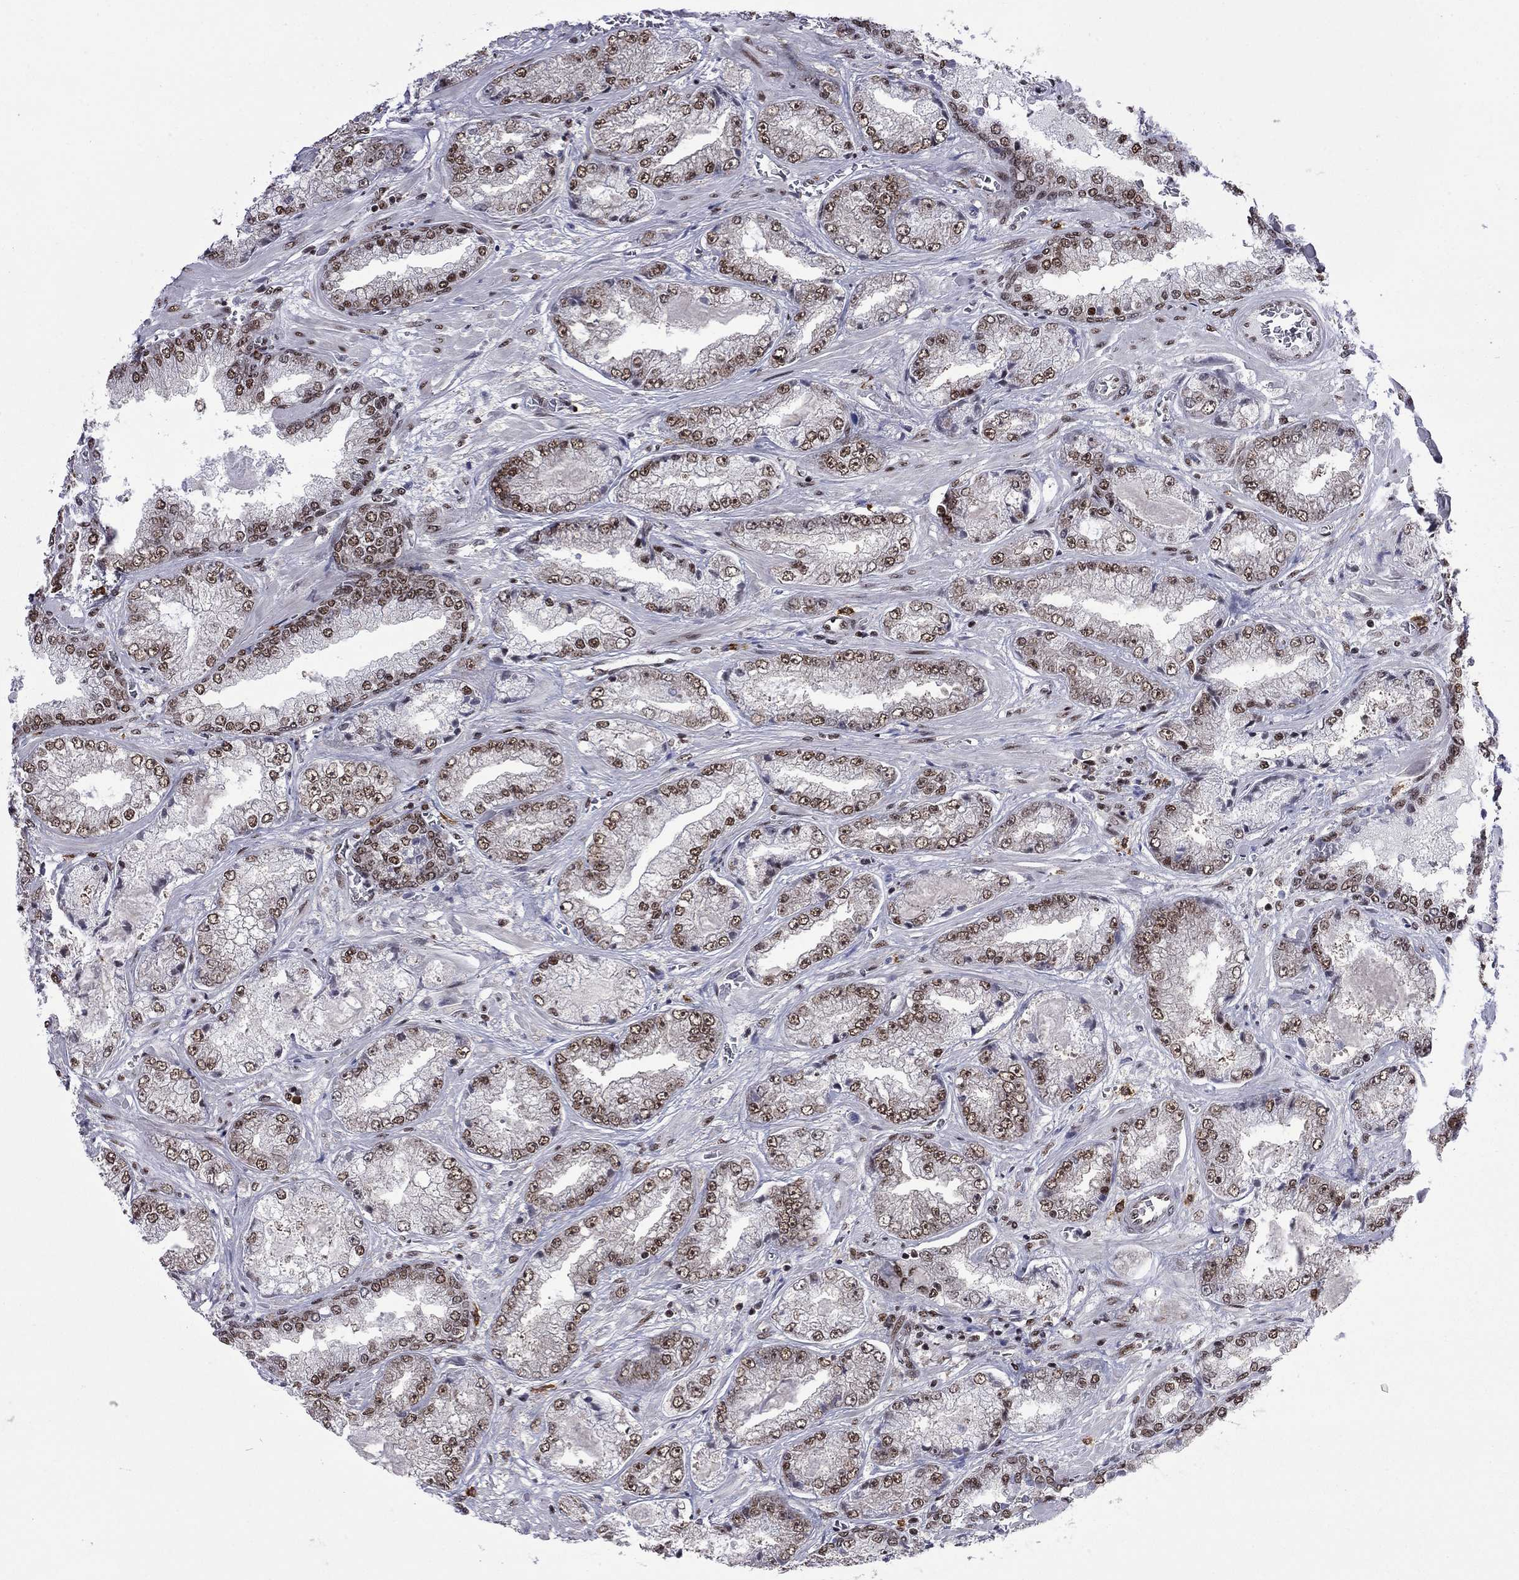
{"staining": {"intensity": "moderate", "quantity": ">75%", "location": "nuclear"}, "tissue": "prostate cancer", "cell_type": "Tumor cells", "image_type": "cancer", "snomed": [{"axis": "morphology", "description": "Adenocarcinoma, Low grade"}, {"axis": "topography", "description": "Prostate"}], "caption": "Protein expression analysis of human prostate cancer reveals moderate nuclear staining in approximately >75% of tumor cells. (DAB IHC, brown staining for protein, blue staining for nuclei).", "gene": "MED25", "patient": {"sex": "male", "age": 57}}